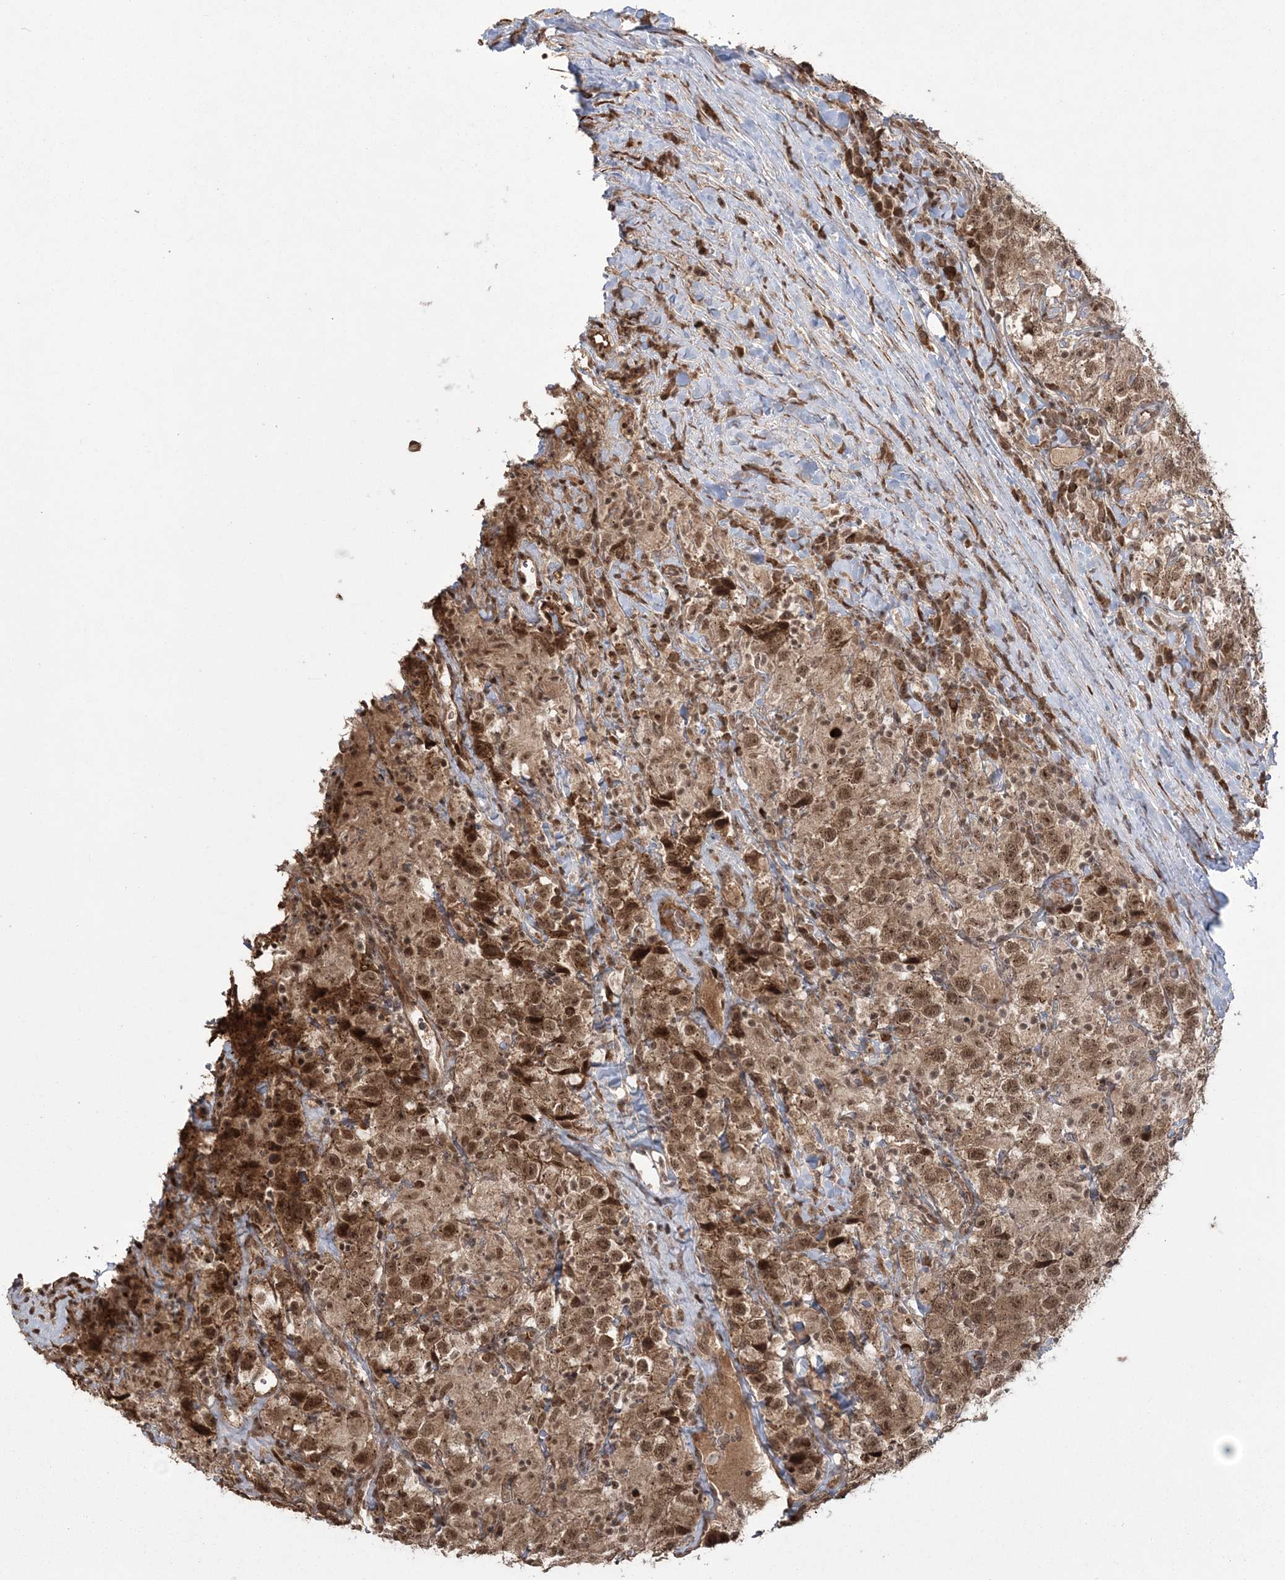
{"staining": {"intensity": "moderate", "quantity": ">75%", "location": "cytoplasmic/membranous,nuclear"}, "tissue": "testis cancer", "cell_type": "Tumor cells", "image_type": "cancer", "snomed": [{"axis": "morphology", "description": "Seminoma, NOS"}, {"axis": "topography", "description": "Testis"}], "caption": "Immunohistochemical staining of testis seminoma reveals medium levels of moderate cytoplasmic/membranous and nuclear staining in approximately >75% of tumor cells.", "gene": "EPB41L4A", "patient": {"sex": "male", "age": 41}}